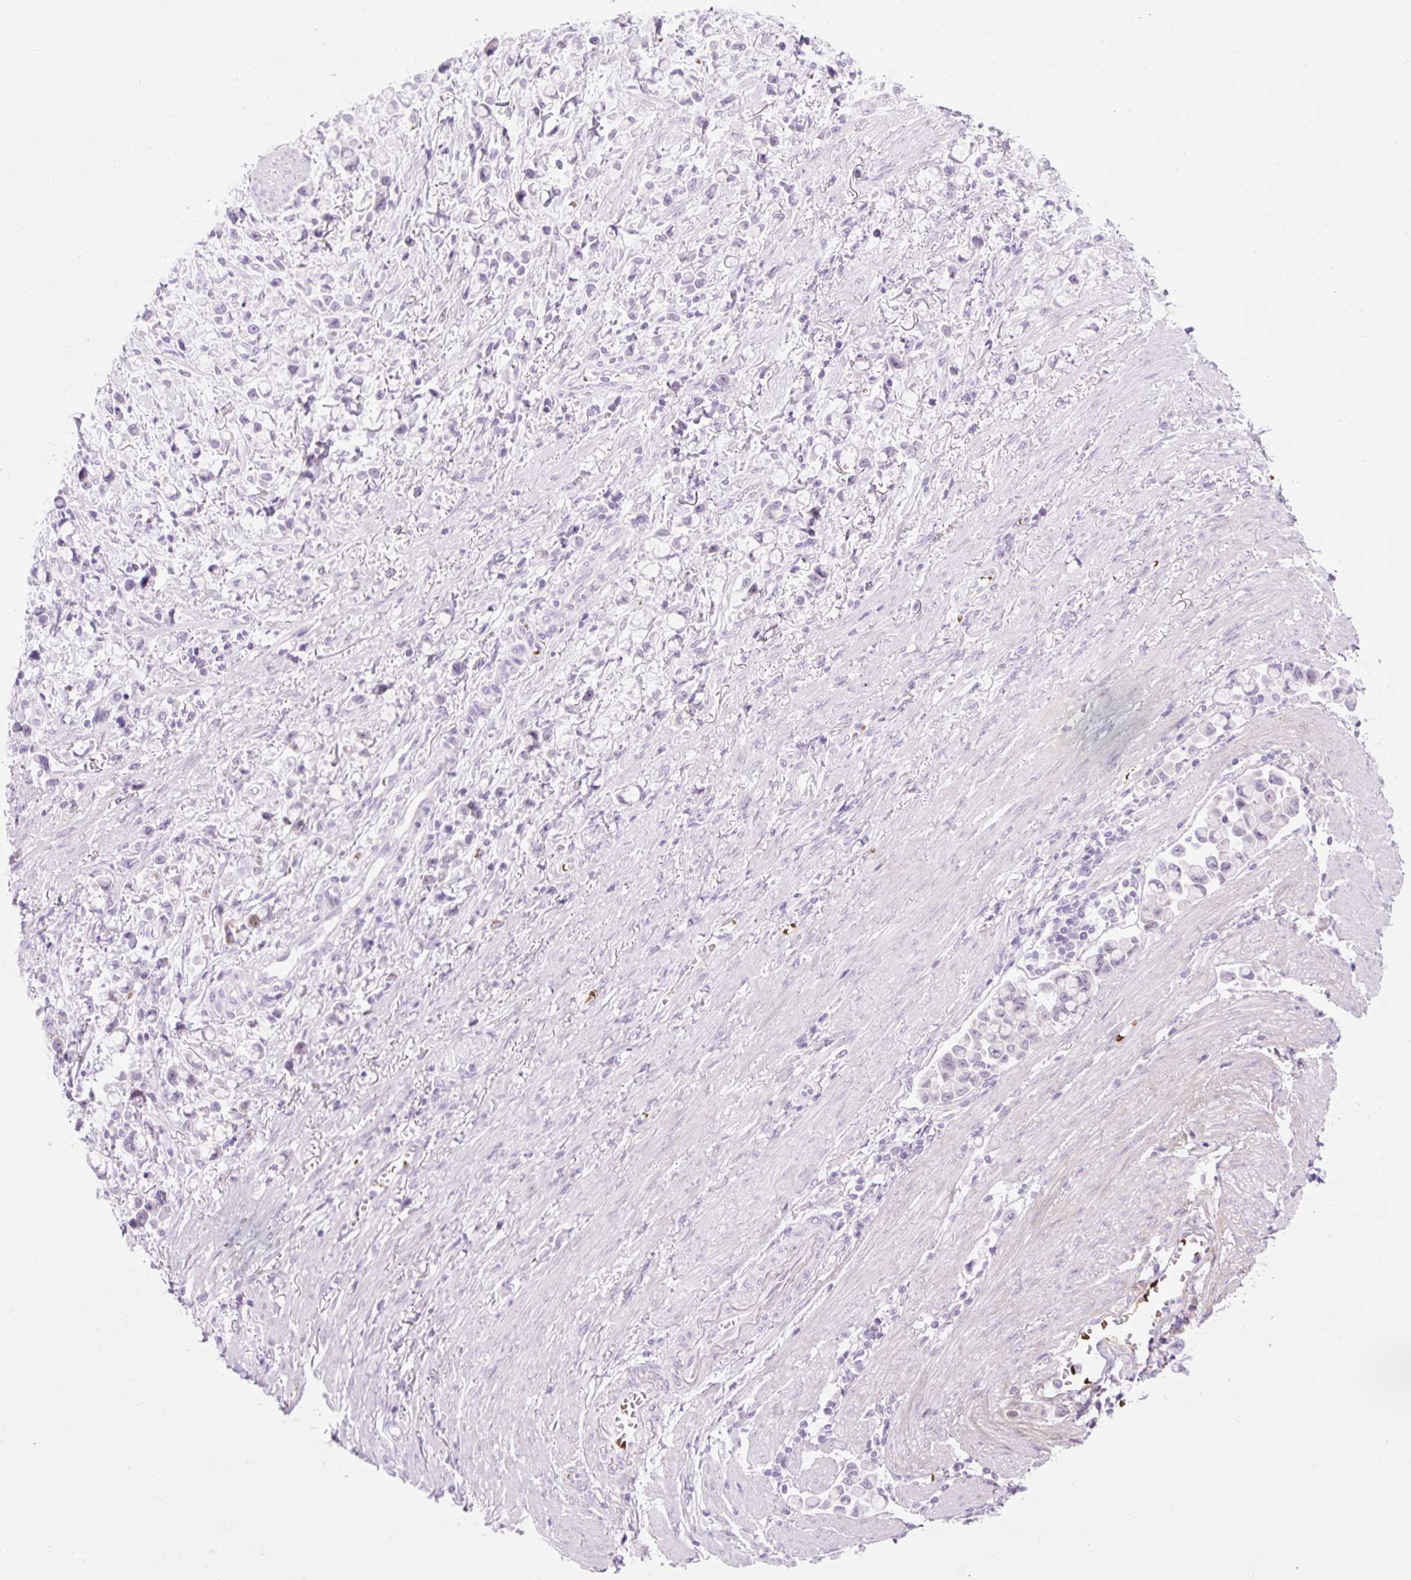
{"staining": {"intensity": "negative", "quantity": "none", "location": "none"}, "tissue": "stomach cancer", "cell_type": "Tumor cells", "image_type": "cancer", "snomed": [{"axis": "morphology", "description": "Adenocarcinoma, NOS"}, {"axis": "topography", "description": "Stomach"}], "caption": "Tumor cells are negative for brown protein staining in stomach cancer (adenocarcinoma).", "gene": "ZNF121", "patient": {"sex": "female", "age": 81}}